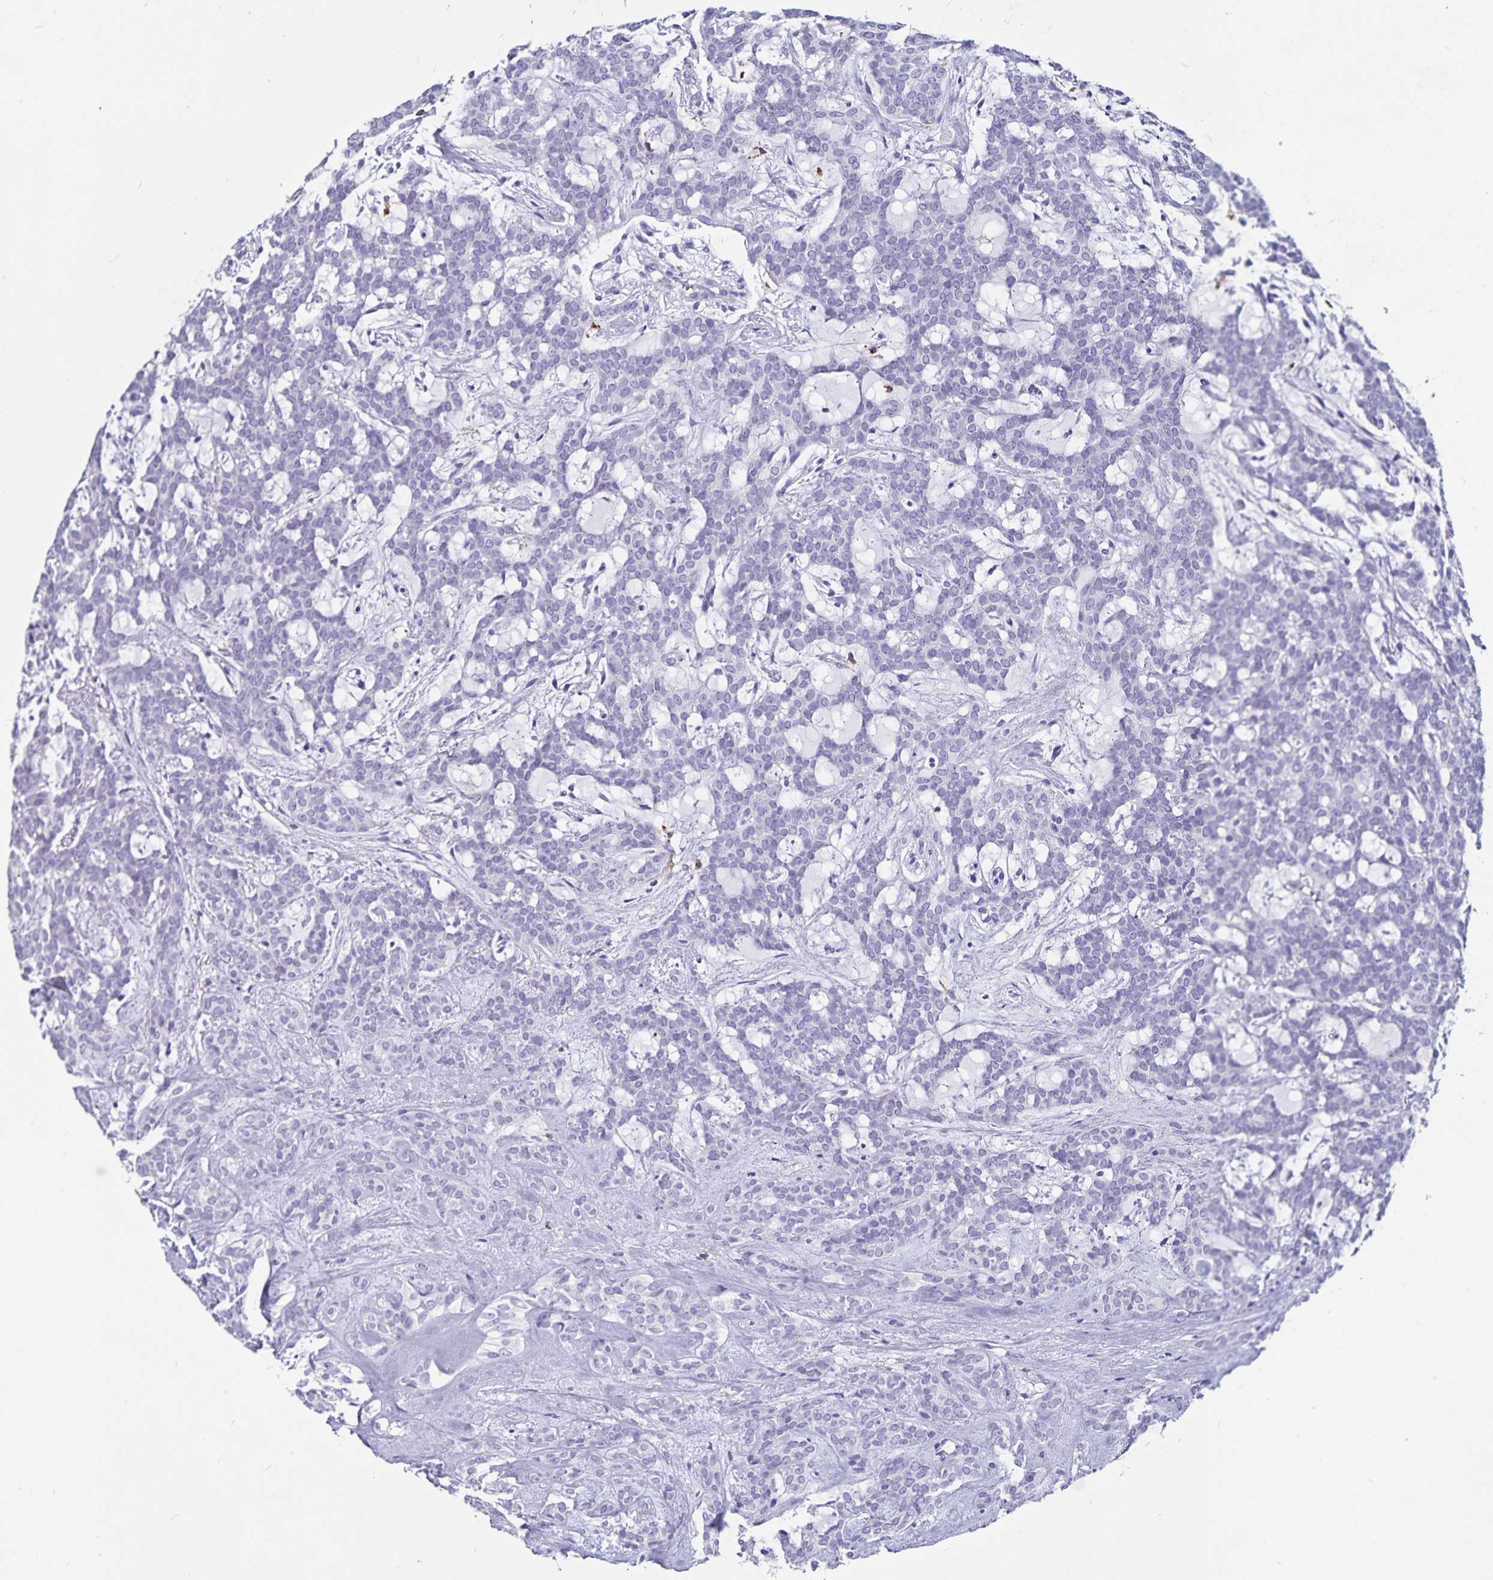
{"staining": {"intensity": "negative", "quantity": "none", "location": "none"}, "tissue": "head and neck cancer", "cell_type": "Tumor cells", "image_type": "cancer", "snomed": [{"axis": "morphology", "description": "Adenocarcinoma, NOS"}, {"axis": "topography", "description": "Head-Neck"}], "caption": "DAB immunohistochemical staining of adenocarcinoma (head and neck) displays no significant expression in tumor cells. (Immunohistochemistry (ihc), brightfield microscopy, high magnification).", "gene": "PLAC1", "patient": {"sex": "female", "age": 57}}